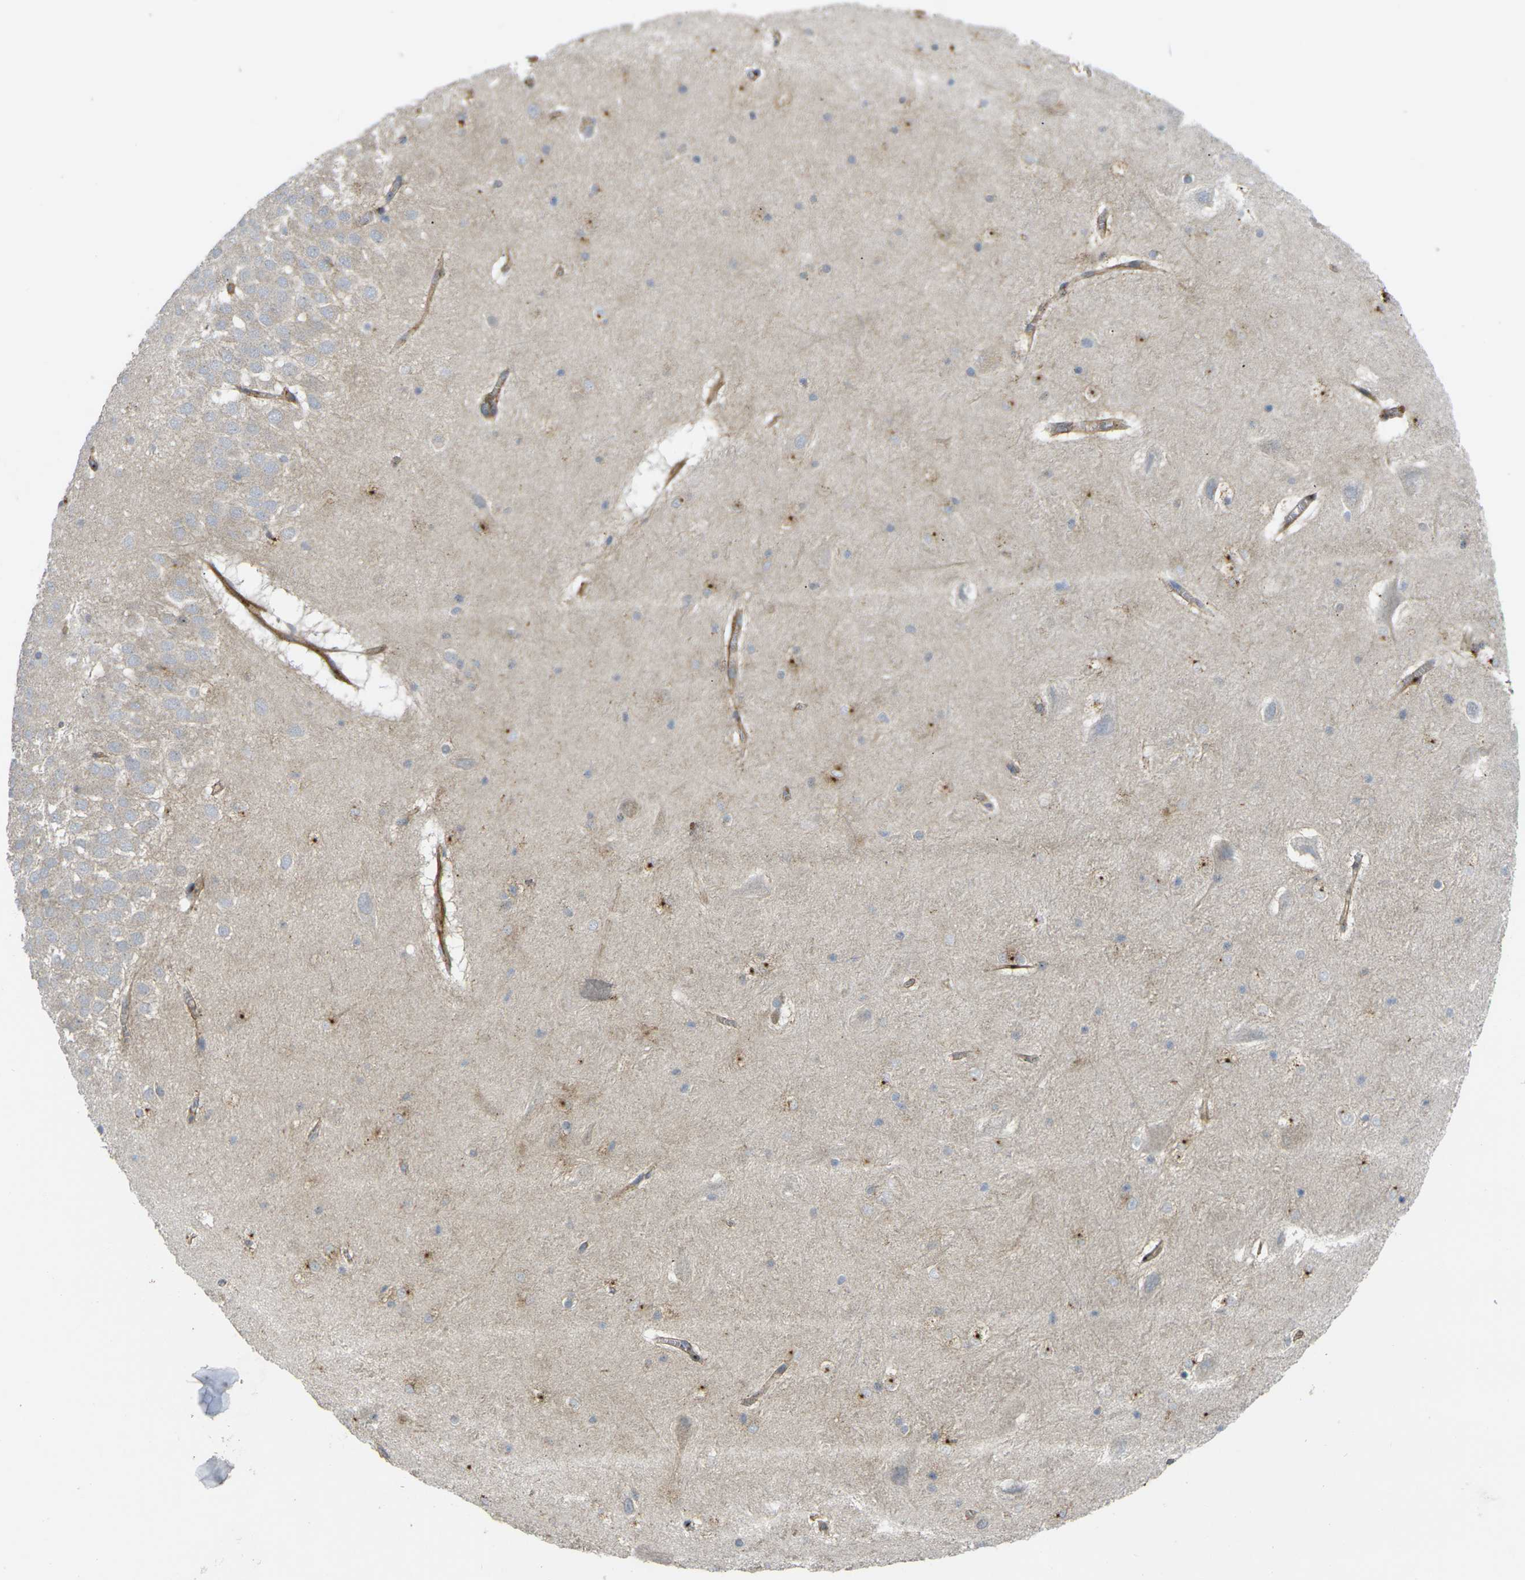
{"staining": {"intensity": "moderate", "quantity": "25%-75%", "location": "cytoplasmic/membranous"}, "tissue": "hippocampus", "cell_type": "Glial cells", "image_type": "normal", "snomed": [{"axis": "morphology", "description": "Normal tissue, NOS"}, {"axis": "topography", "description": "Hippocampus"}], "caption": "High-power microscopy captured an IHC micrograph of benign hippocampus, revealing moderate cytoplasmic/membranous expression in about 25%-75% of glial cells. The protein is stained brown, and the nuclei are stained in blue (DAB (3,3'-diaminobenzidine) IHC with brightfield microscopy, high magnification).", "gene": "ECE1", "patient": {"sex": "male", "age": 45}}